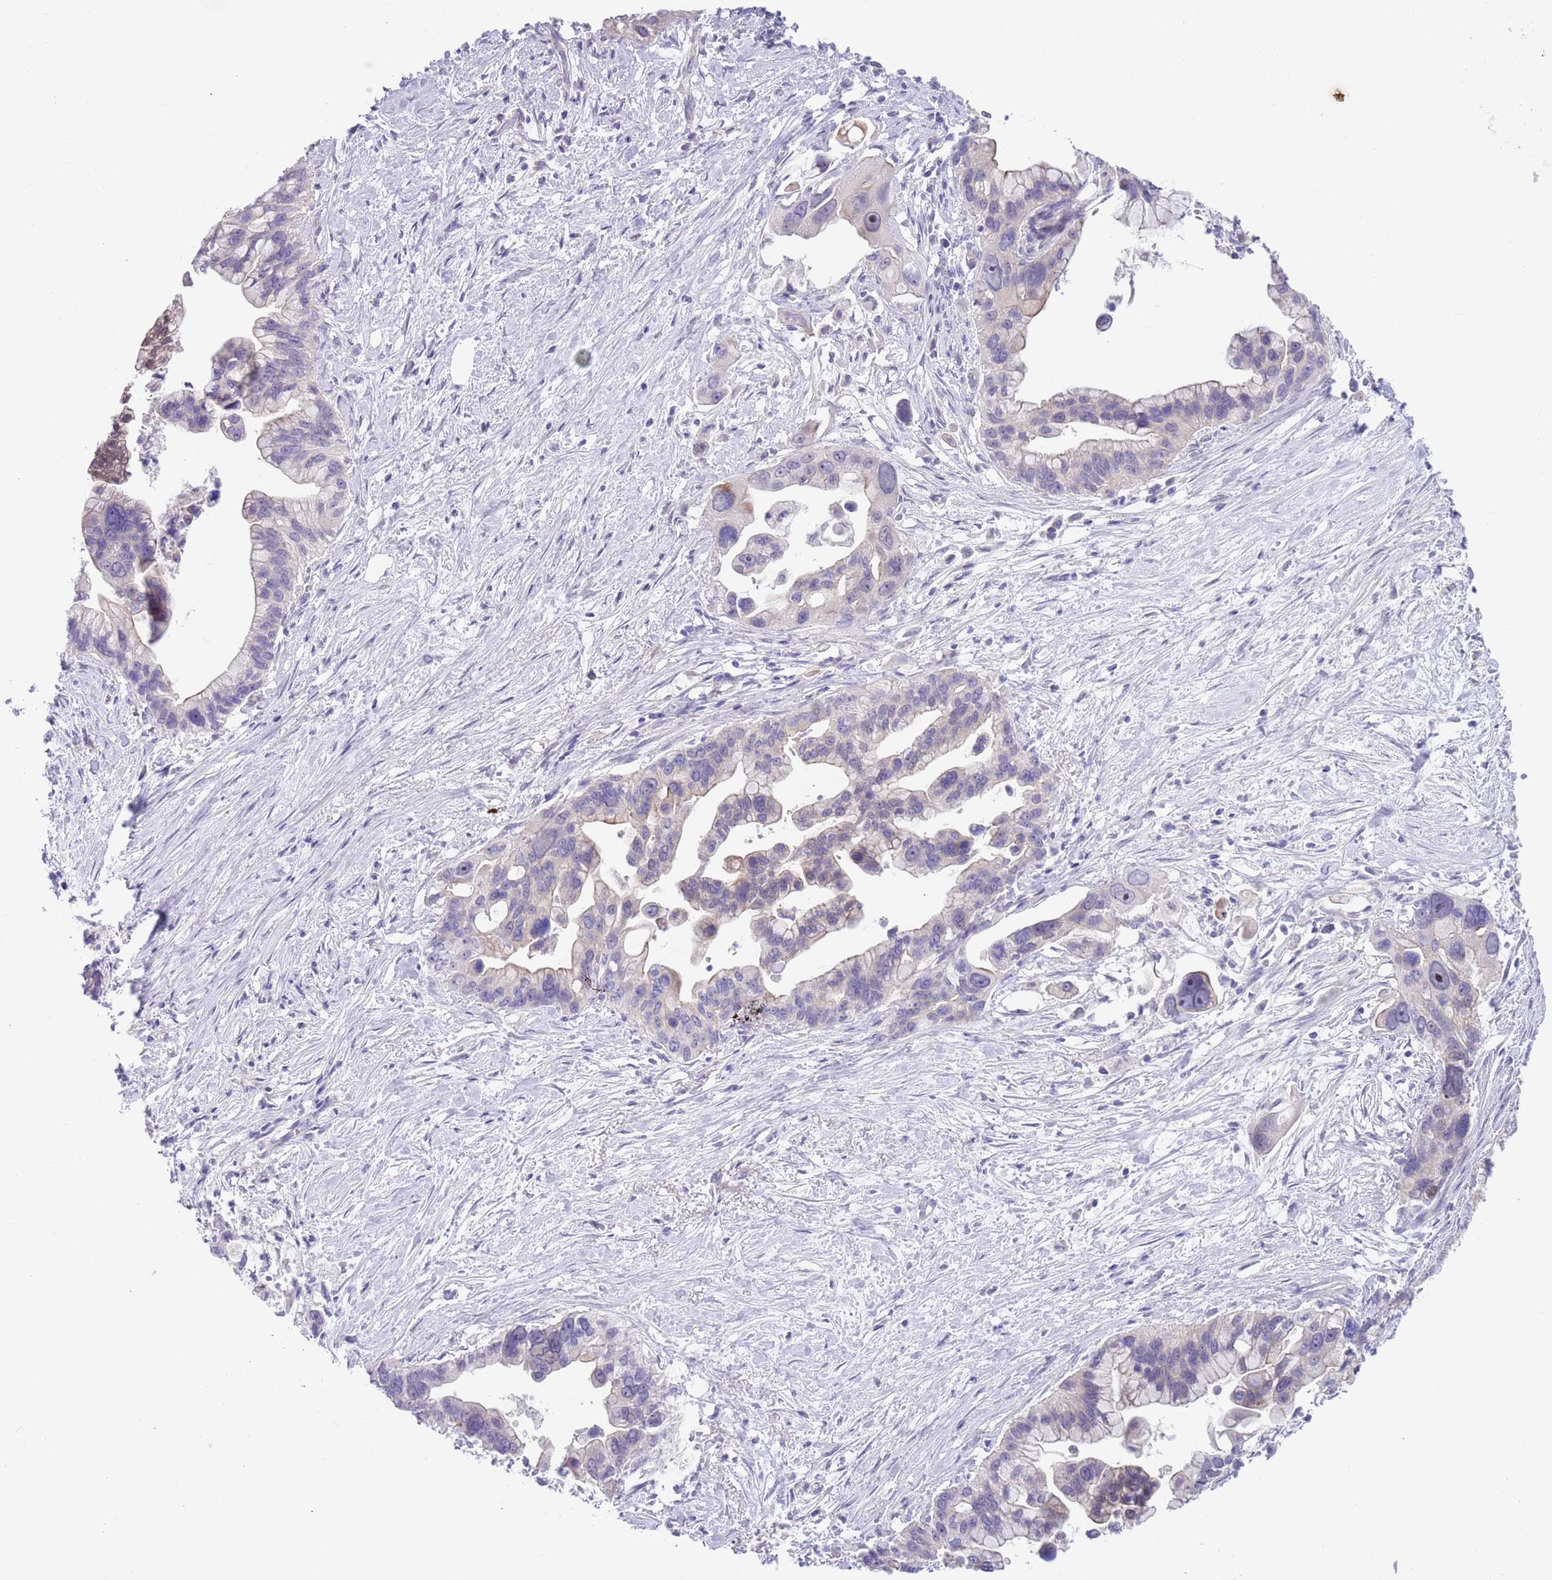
{"staining": {"intensity": "negative", "quantity": "none", "location": "none"}, "tissue": "pancreatic cancer", "cell_type": "Tumor cells", "image_type": "cancer", "snomed": [{"axis": "morphology", "description": "Adenocarcinoma, NOS"}, {"axis": "topography", "description": "Pancreas"}], "caption": "This is an immunohistochemistry (IHC) histopathology image of adenocarcinoma (pancreatic). There is no positivity in tumor cells.", "gene": "ZNF14", "patient": {"sex": "female", "age": 83}}